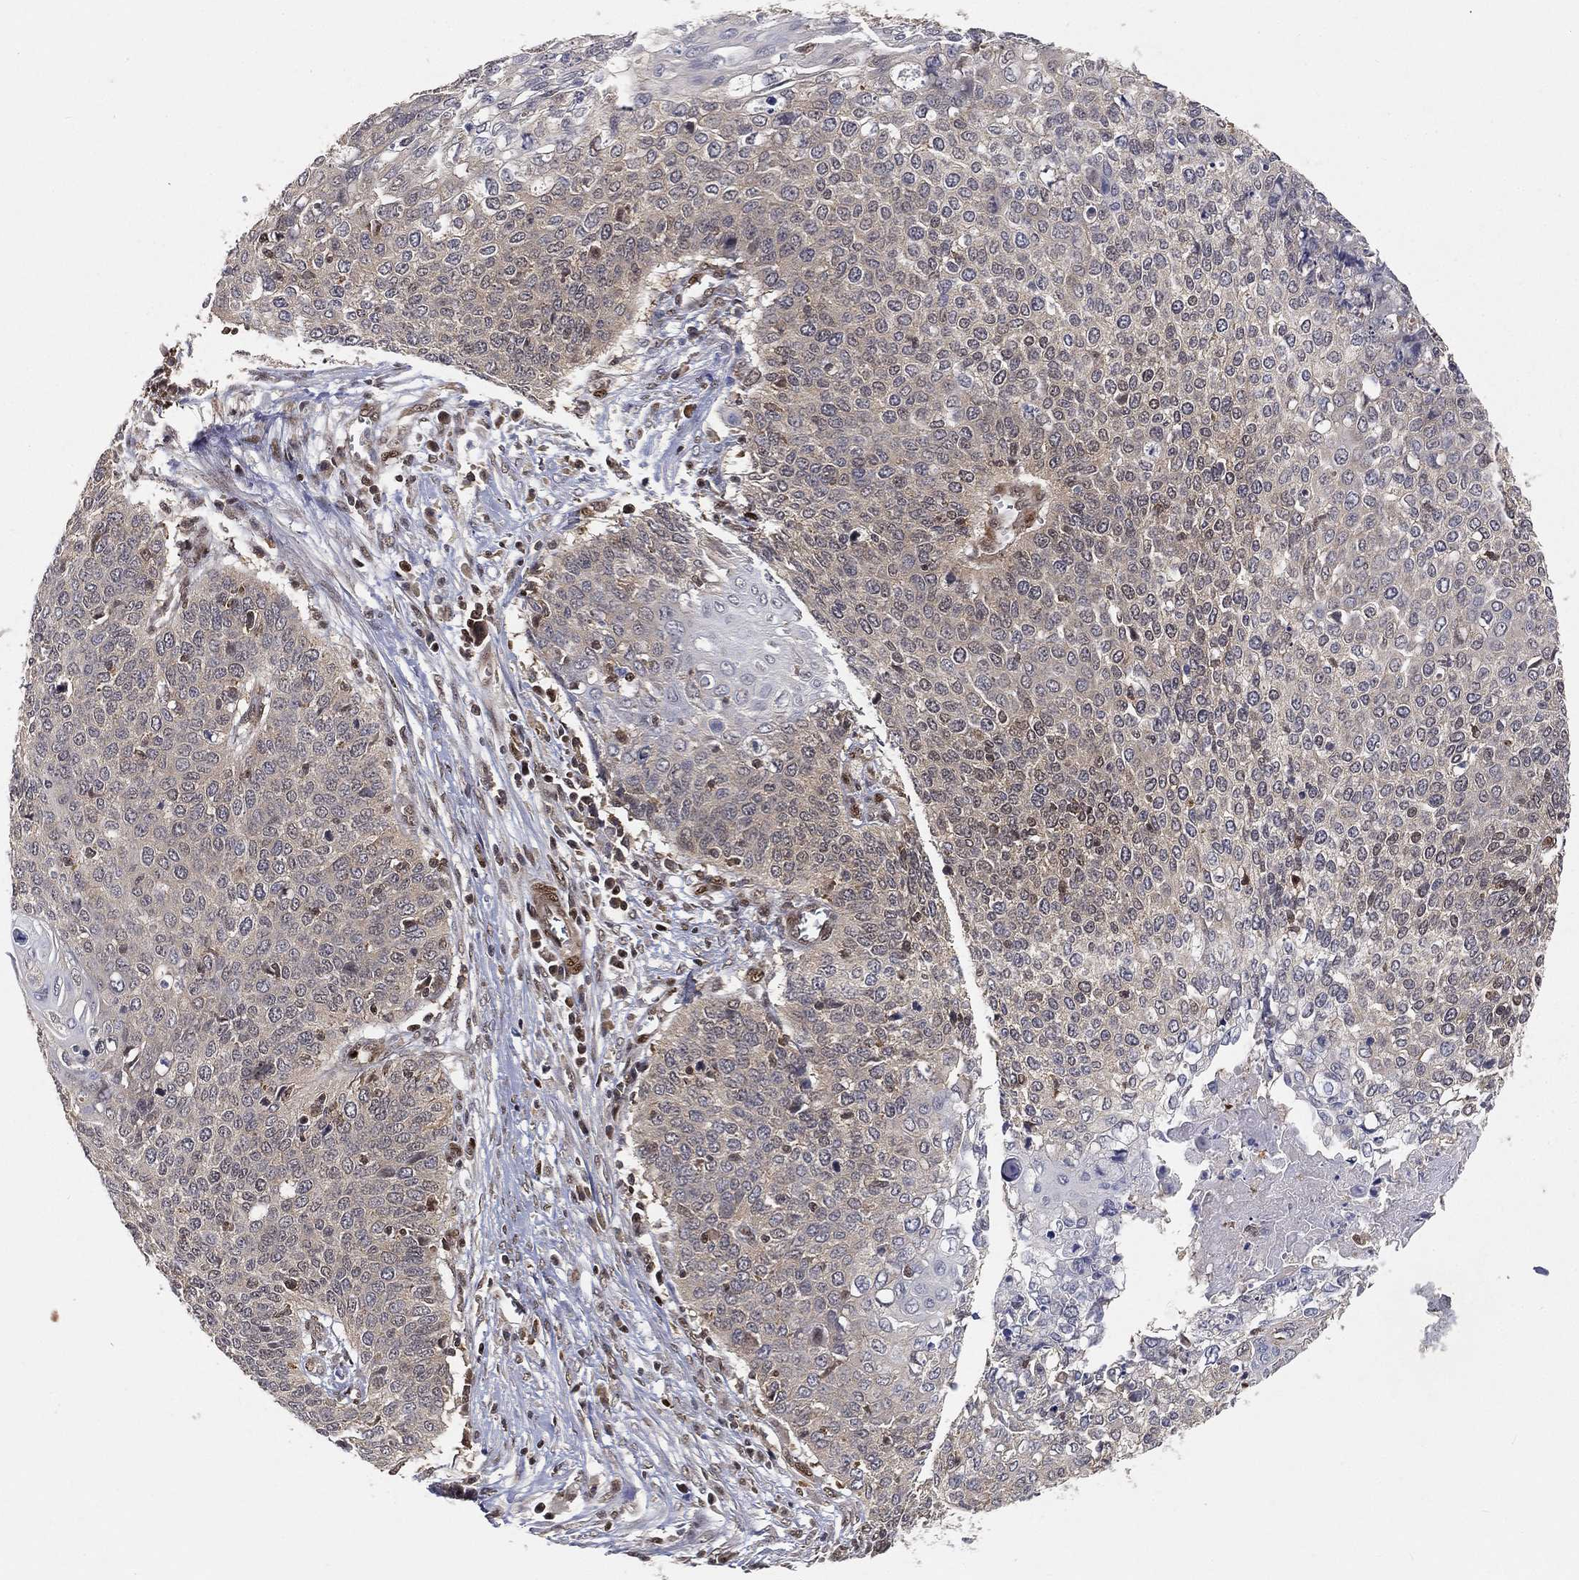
{"staining": {"intensity": "negative", "quantity": "none", "location": "none"}, "tissue": "cervical cancer", "cell_type": "Tumor cells", "image_type": "cancer", "snomed": [{"axis": "morphology", "description": "Squamous cell carcinoma, NOS"}, {"axis": "topography", "description": "Cervix"}], "caption": "IHC of human squamous cell carcinoma (cervical) exhibits no positivity in tumor cells.", "gene": "CRTC3", "patient": {"sex": "female", "age": 39}}